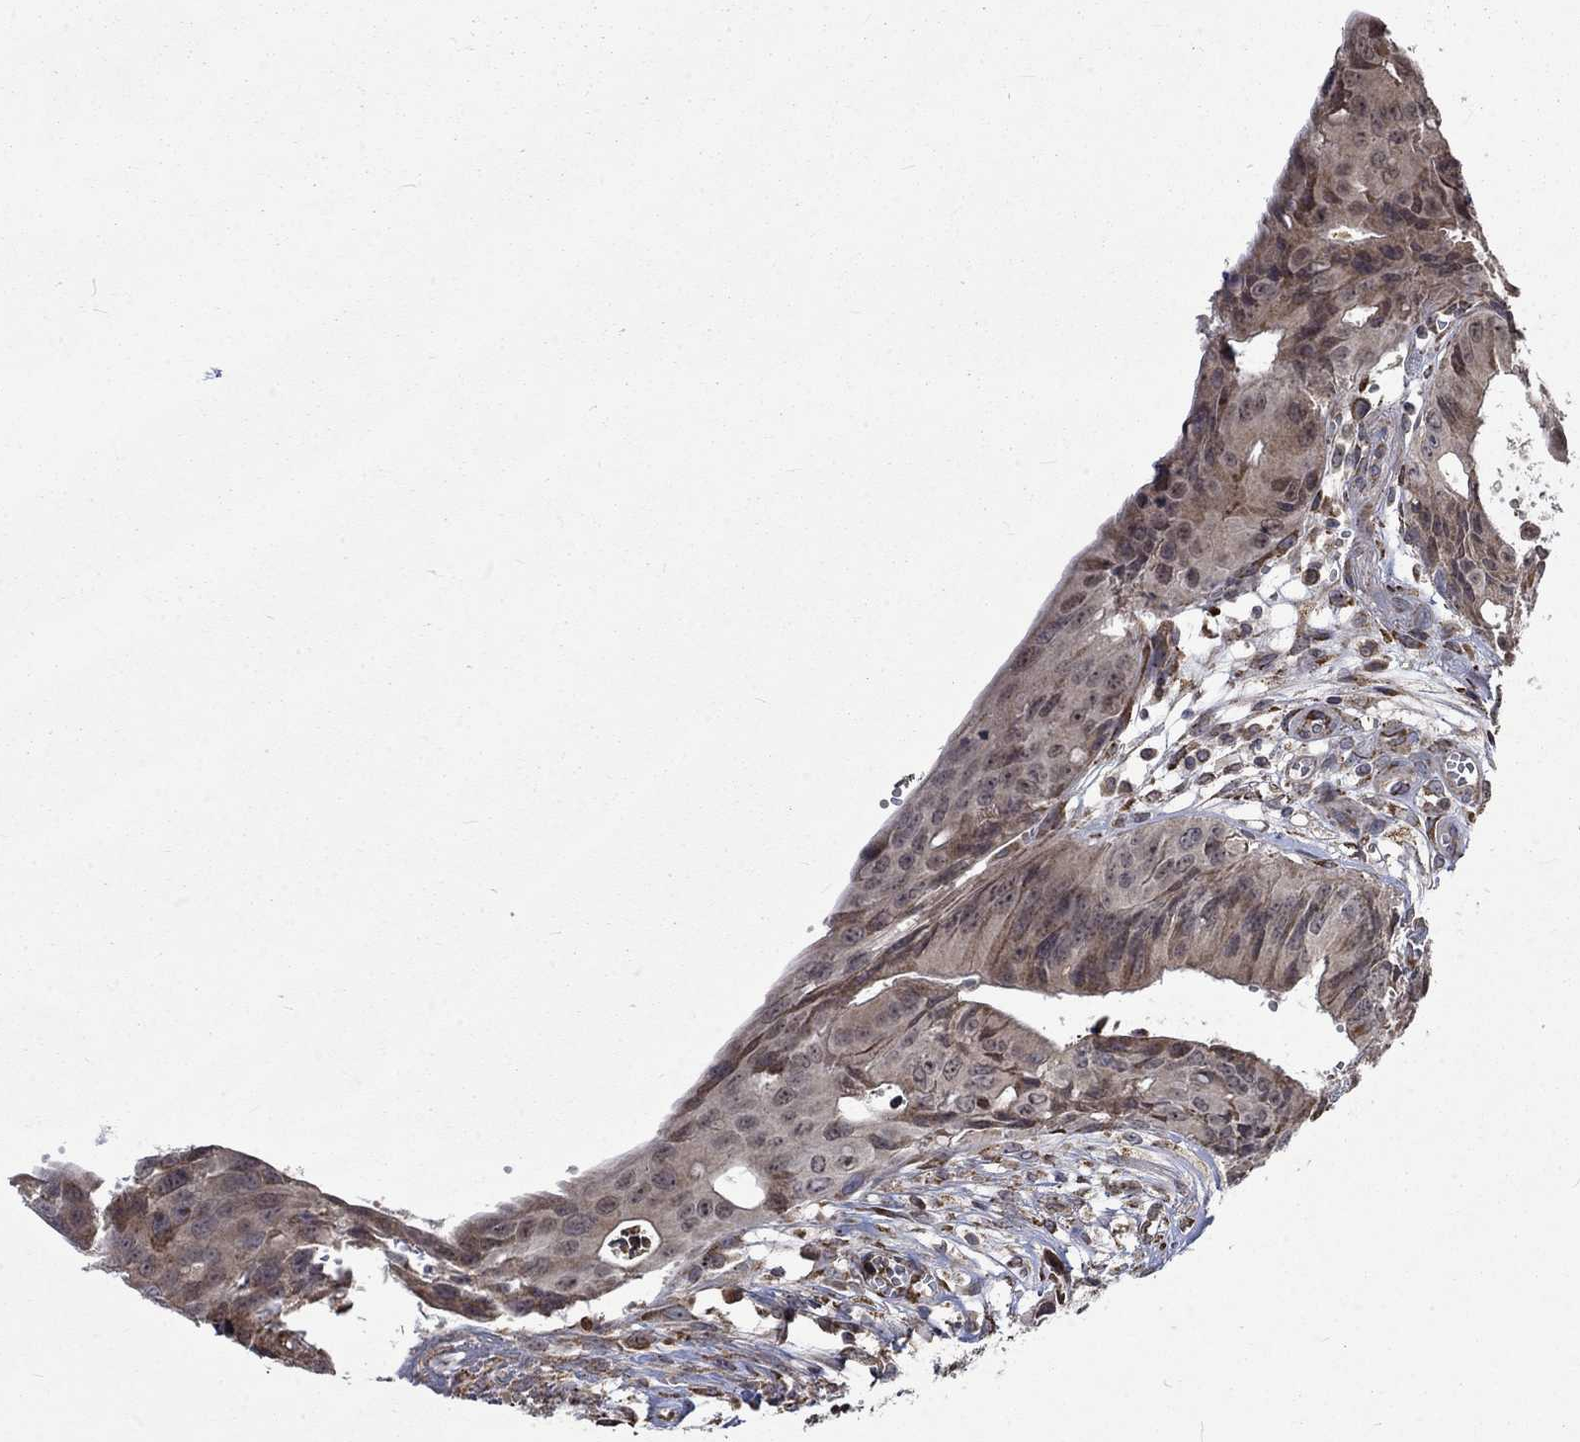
{"staining": {"intensity": "weak", "quantity": "25%-75%", "location": "cytoplasmic/membranous"}, "tissue": "colorectal cancer", "cell_type": "Tumor cells", "image_type": "cancer", "snomed": [{"axis": "morphology", "description": "Normal tissue, NOS"}, {"axis": "morphology", "description": "Adenocarcinoma, NOS"}, {"axis": "topography", "description": "Colon"}], "caption": "Colorectal cancer was stained to show a protein in brown. There is low levels of weak cytoplasmic/membranous positivity in approximately 25%-75% of tumor cells.", "gene": "ESRRA", "patient": {"sex": "male", "age": 65}}